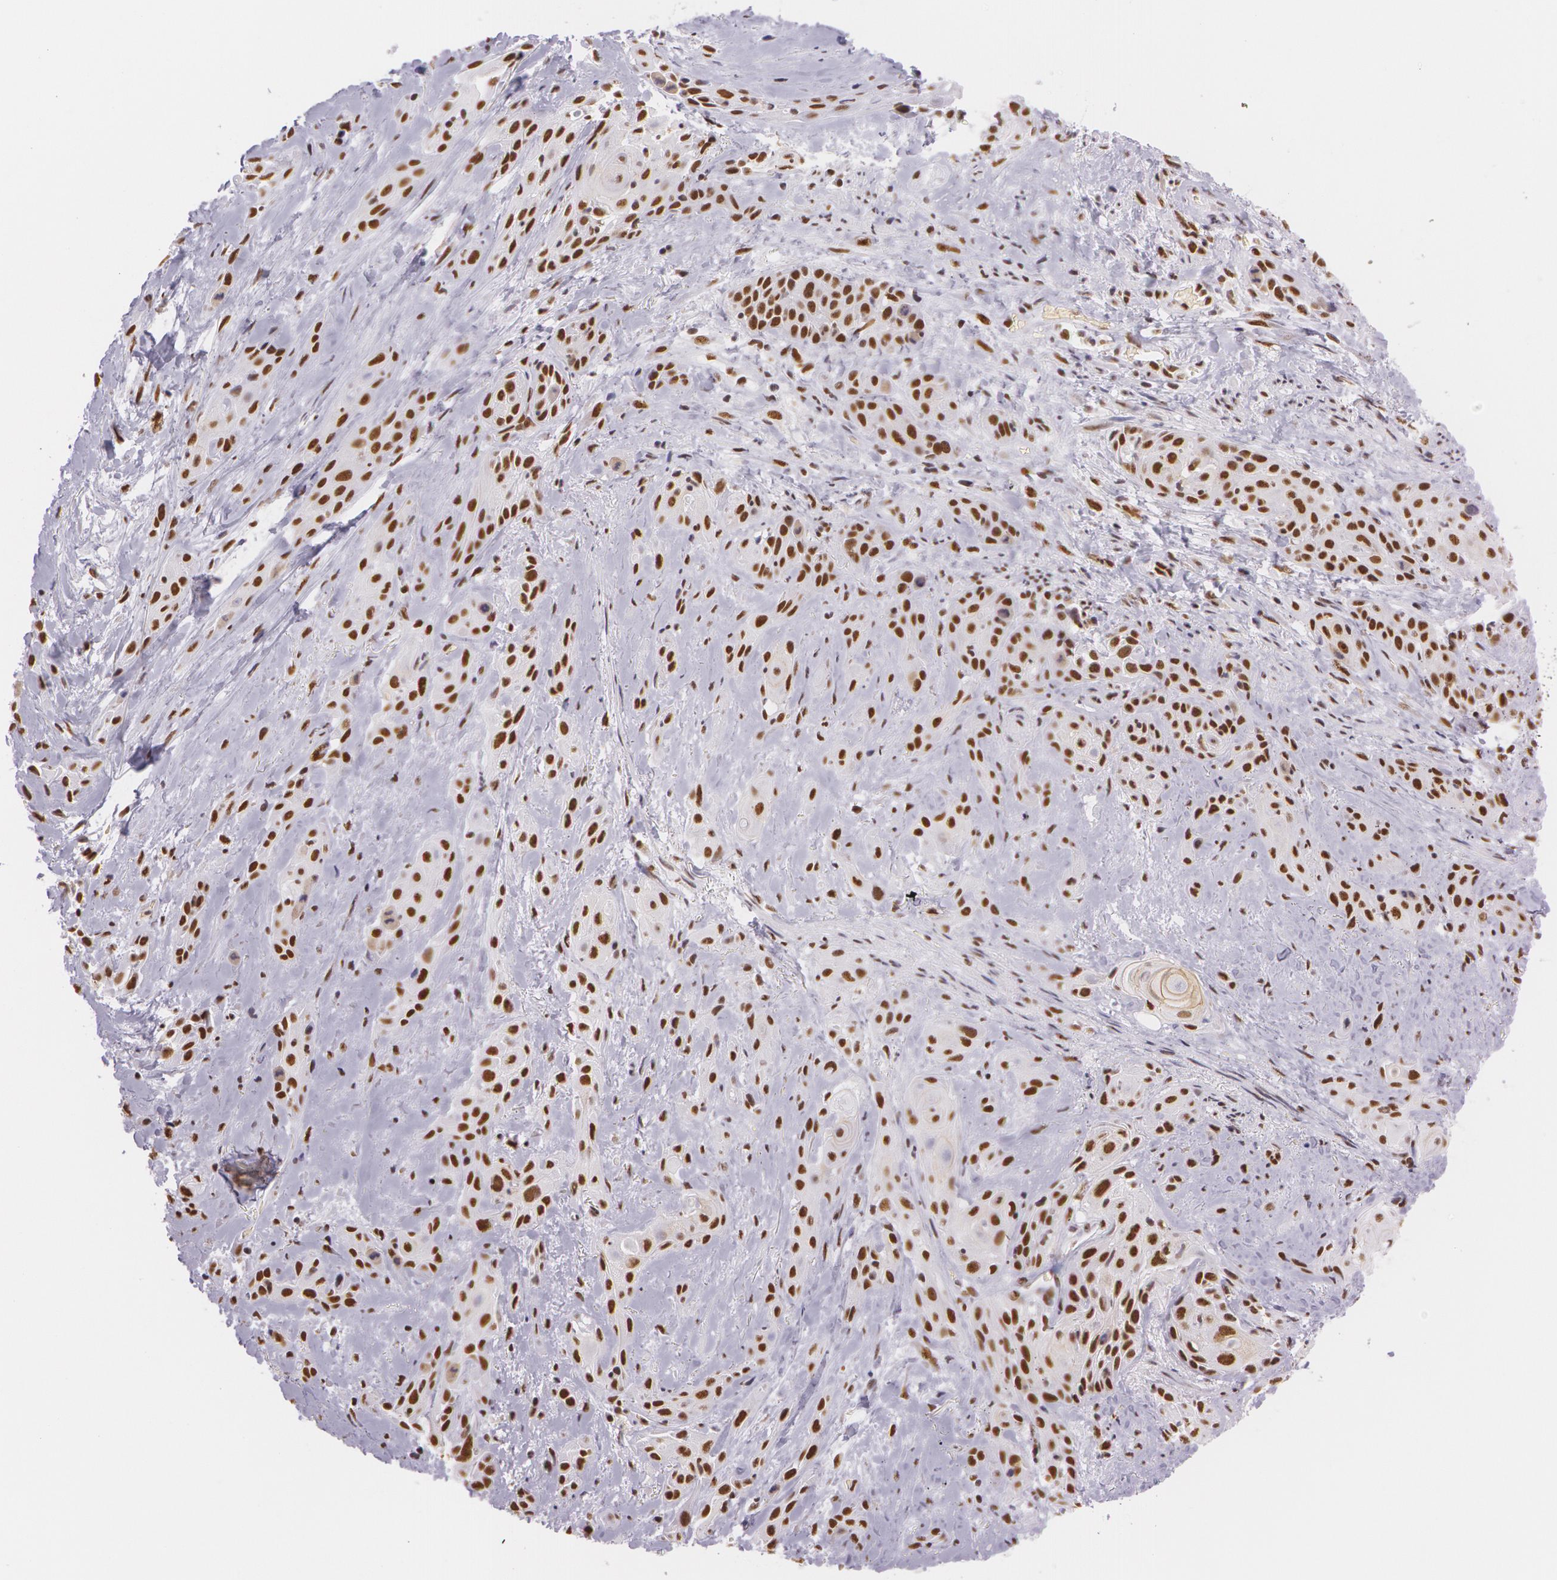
{"staining": {"intensity": "strong", "quantity": ">75%", "location": "nuclear"}, "tissue": "skin cancer", "cell_type": "Tumor cells", "image_type": "cancer", "snomed": [{"axis": "morphology", "description": "Squamous cell carcinoma, NOS"}, {"axis": "topography", "description": "Skin"}, {"axis": "topography", "description": "Anal"}], "caption": "The micrograph shows staining of skin cancer, revealing strong nuclear protein staining (brown color) within tumor cells.", "gene": "NBN", "patient": {"sex": "male", "age": 64}}